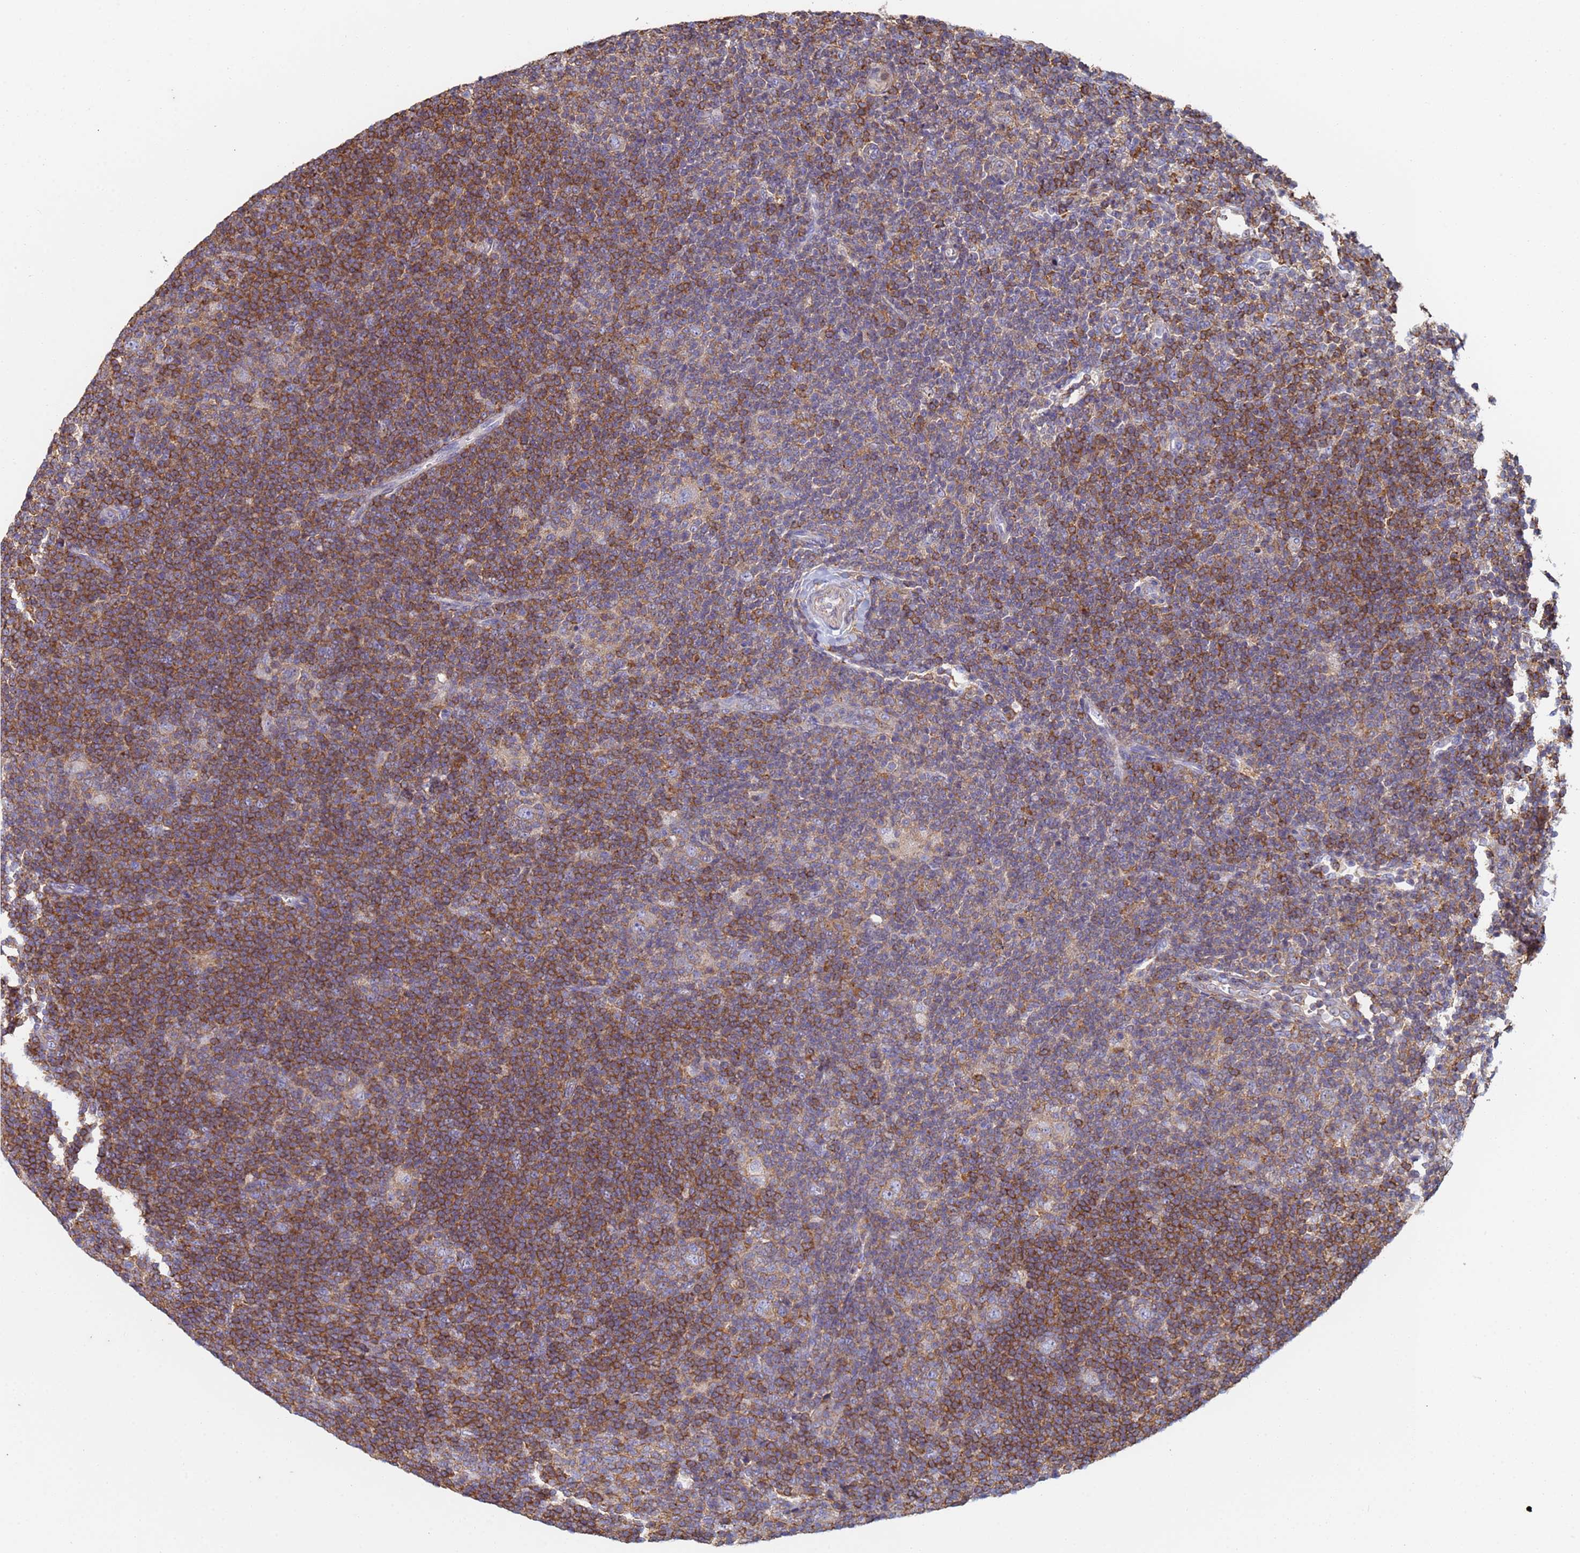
{"staining": {"intensity": "weak", "quantity": "25%-75%", "location": "cytoplasmic/membranous"}, "tissue": "lymphoma", "cell_type": "Tumor cells", "image_type": "cancer", "snomed": [{"axis": "morphology", "description": "Hodgkin's disease, NOS"}, {"axis": "topography", "description": "Lymph node"}], "caption": "Tumor cells reveal low levels of weak cytoplasmic/membranous expression in about 25%-75% of cells in lymphoma. (DAB = brown stain, brightfield microscopy at high magnification).", "gene": "ZNG1B", "patient": {"sex": "female", "age": 57}}